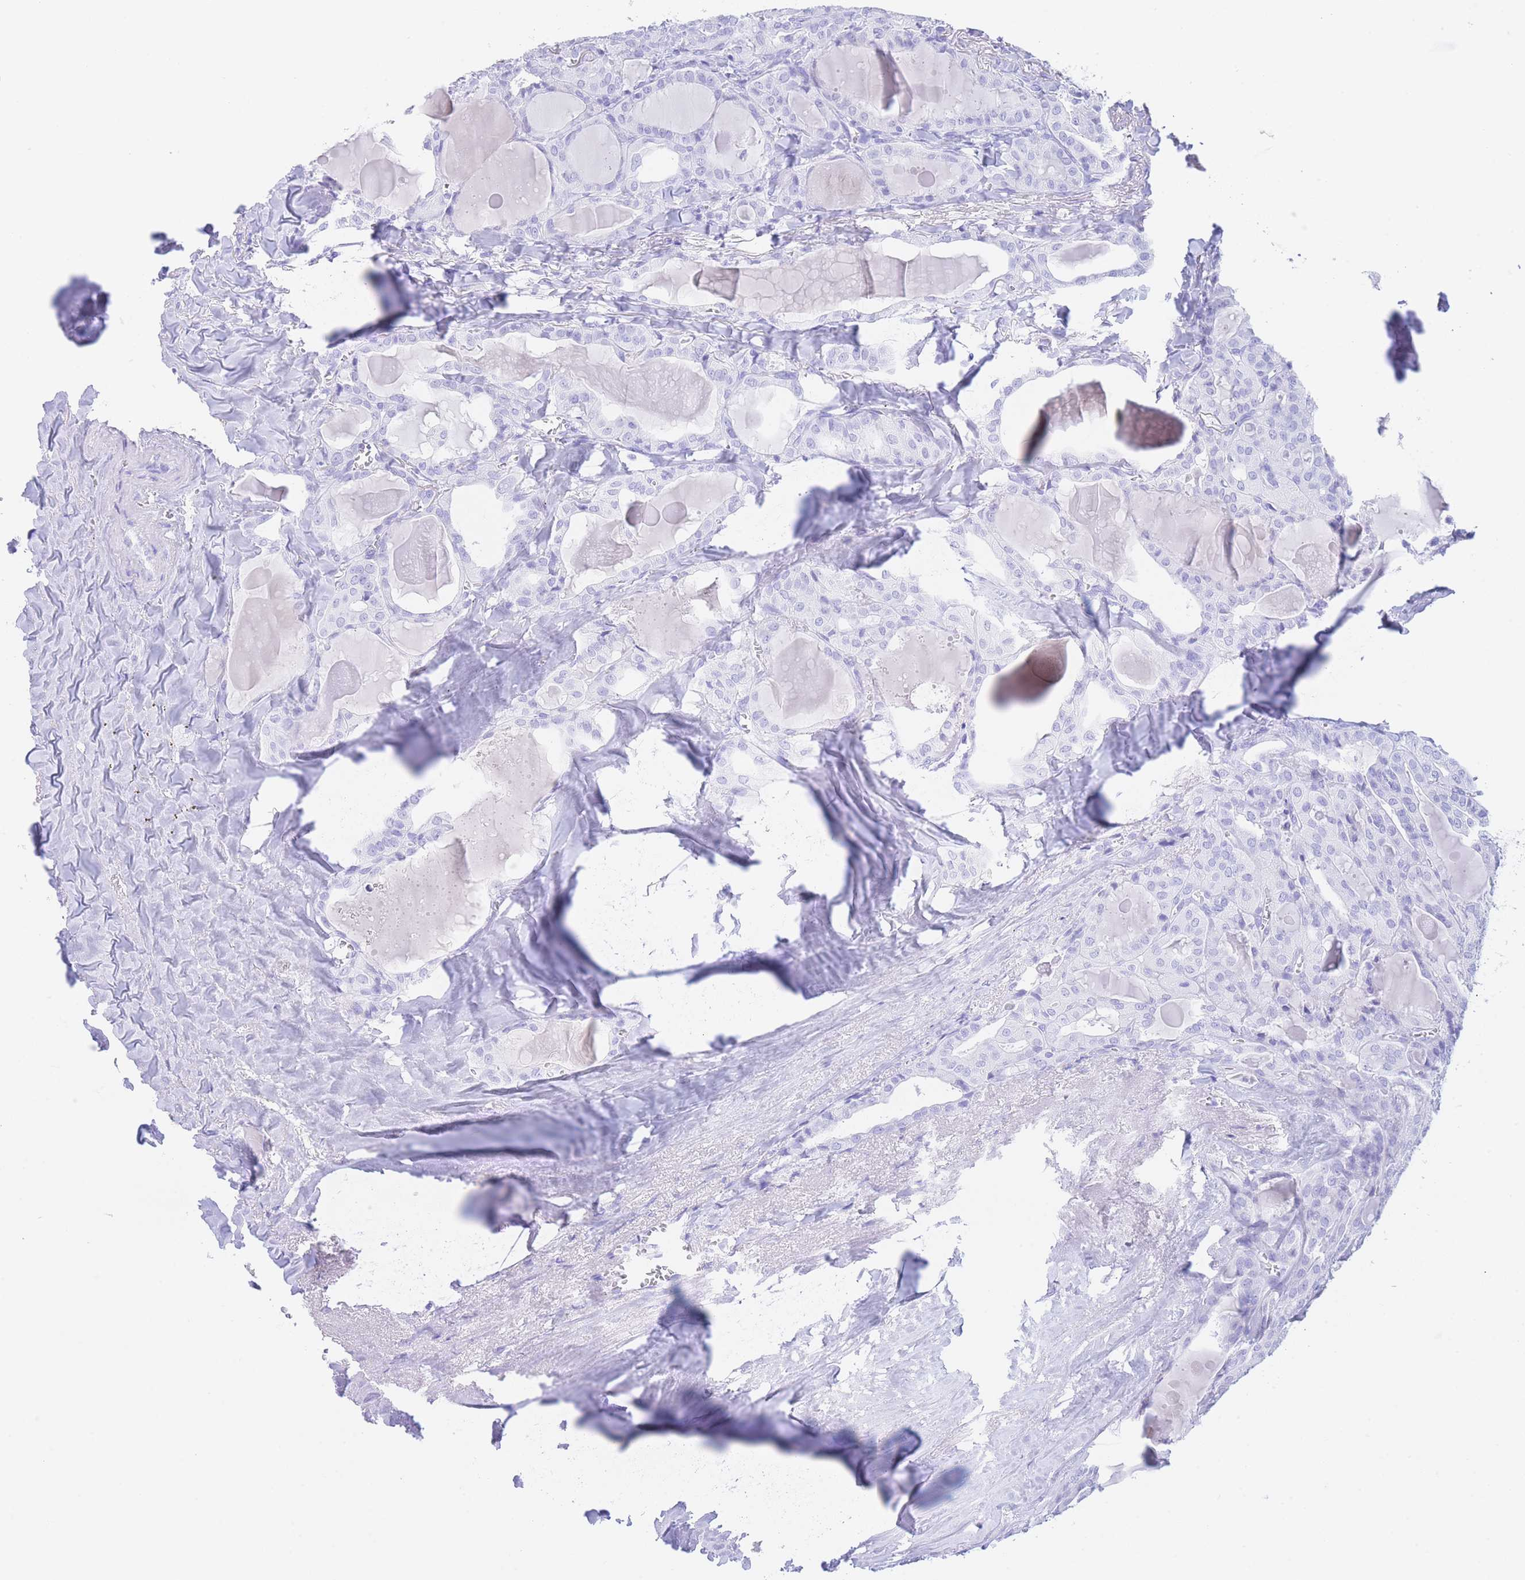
{"staining": {"intensity": "negative", "quantity": "none", "location": "none"}, "tissue": "thyroid cancer", "cell_type": "Tumor cells", "image_type": "cancer", "snomed": [{"axis": "morphology", "description": "Papillary adenocarcinoma, NOS"}, {"axis": "topography", "description": "Thyroid gland"}], "caption": "Image shows no protein positivity in tumor cells of thyroid cancer (papillary adenocarcinoma) tissue.", "gene": "SLCO1B3", "patient": {"sex": "male", "age": 52}}